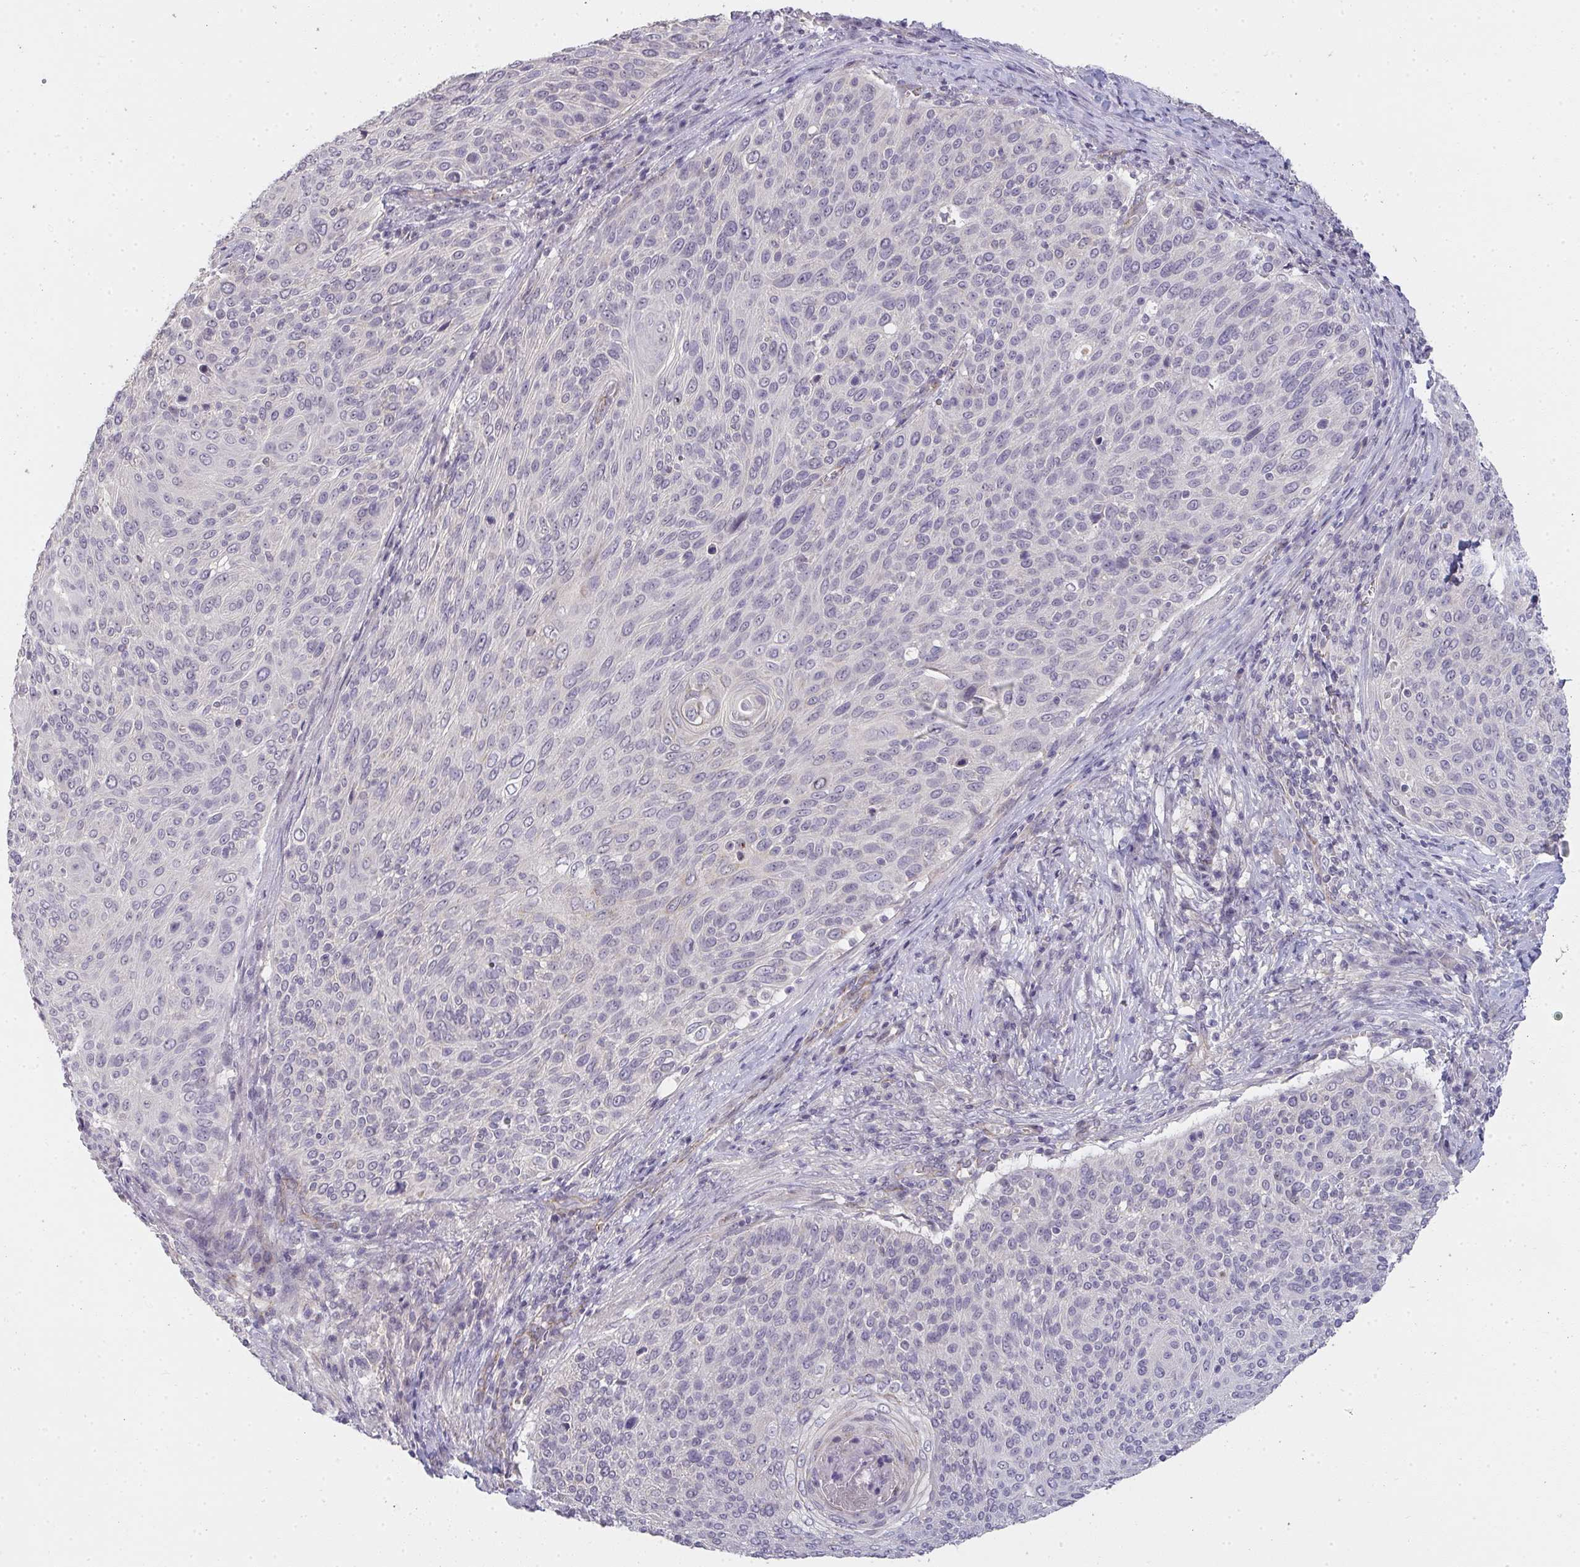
{"staining": {"intensity": "negative", "quantity": "none", "location": "none"}, "tissue": "cervical cancer", "cell_type": "Tumor cells", "image_type": "cancer", "snomed": [{"axis": "morphology", "description": "Squamous cell carcinoma, NOS"}, {"axis": "topography", "description": "Cervix"}], "caption": "Micrograph shows no significant protein positivity in tumor cells of squamous cell carcinoma (cervical).", "gene": "TMEM219", "patient": {"sex": "female", "age": 31}}